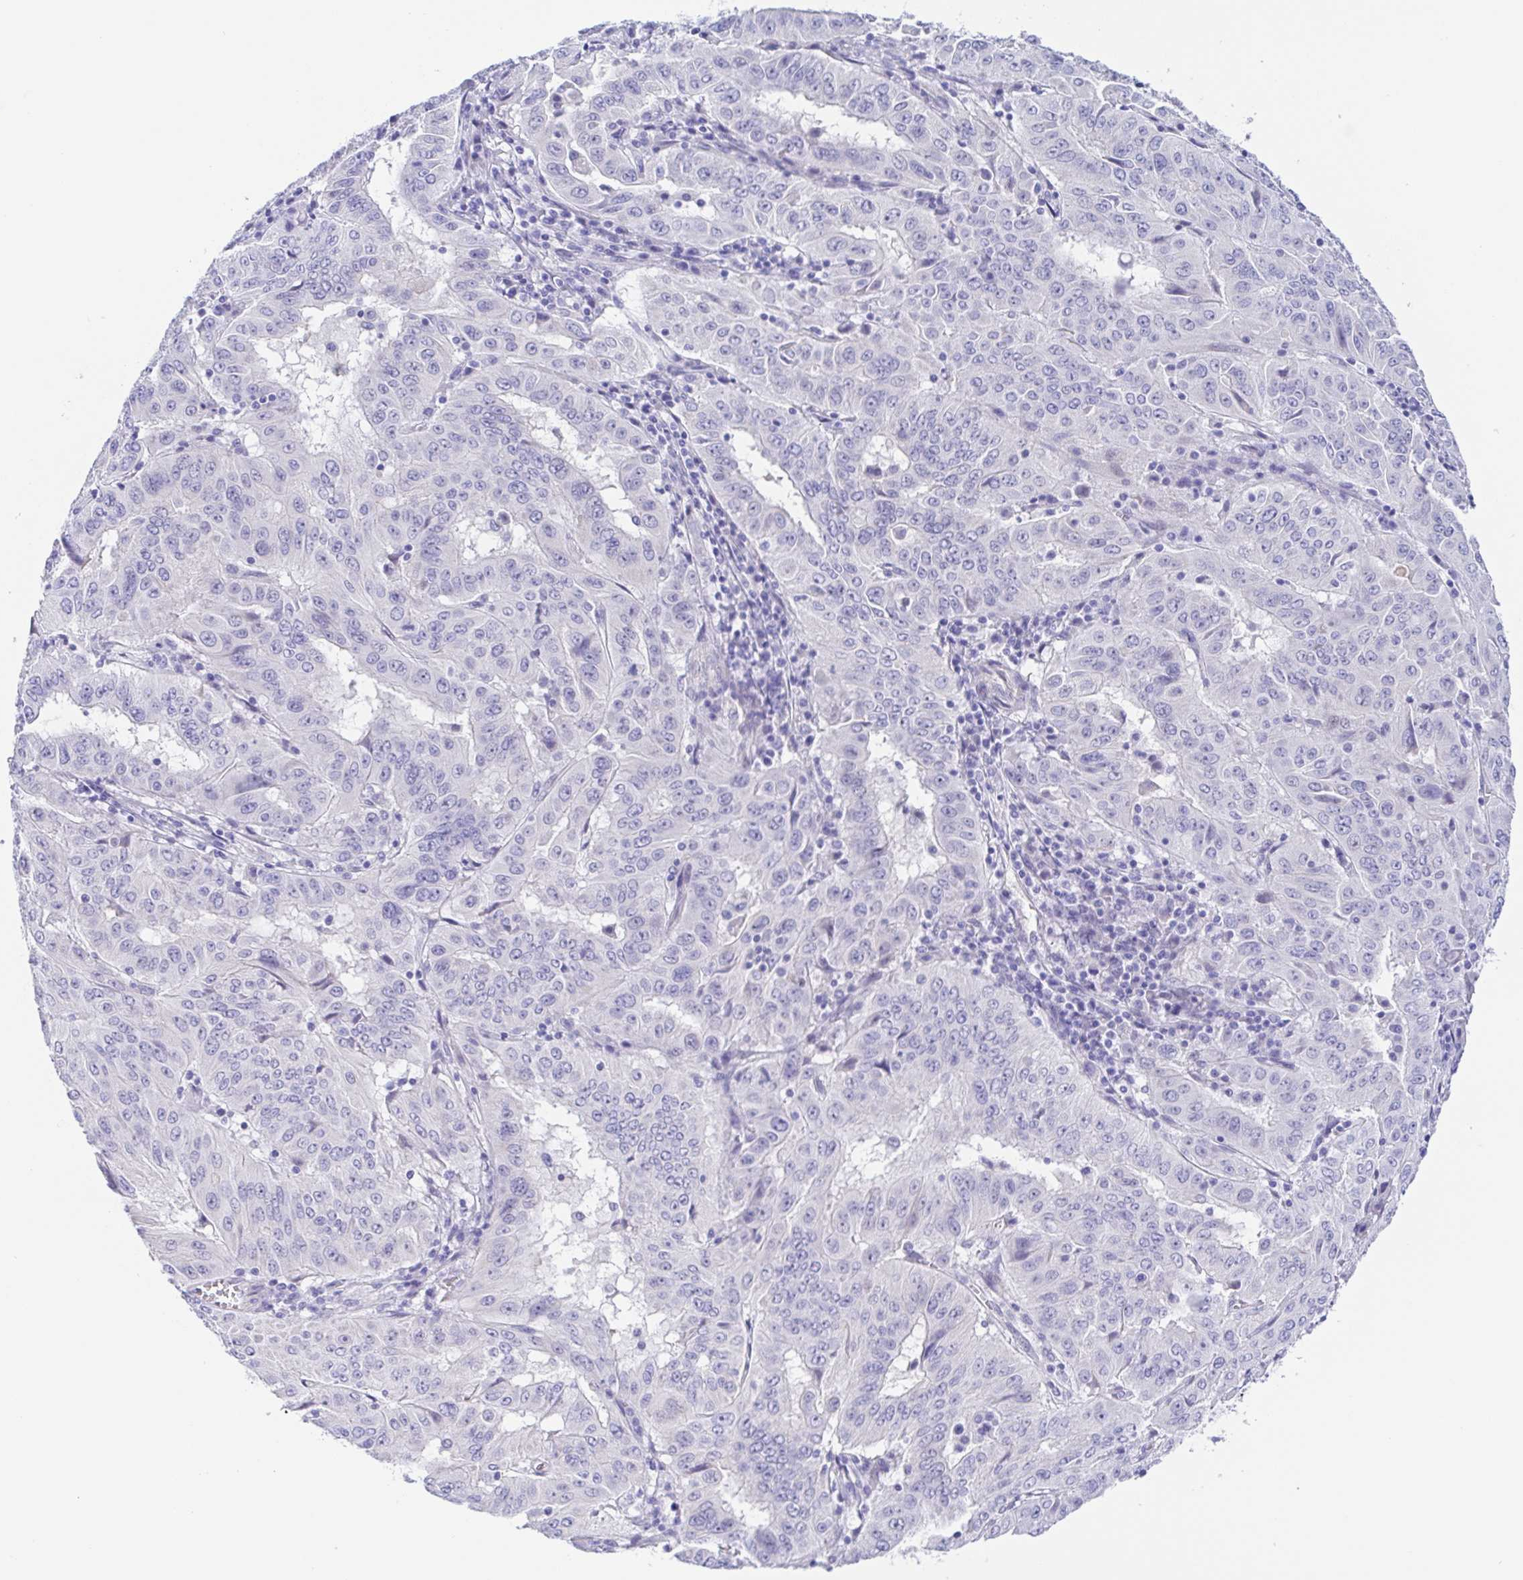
{"staining": {"intensity": "negative", "quantity": "none", "location": "none"}, "tissue": "pancreatic cancer", "cell_type": "Tumor cells", "image_type": "cancer", "snomed": [{"axis": "morphology", "description": "Adenocarcinoma, NOS"}, {"axis": "topography", "description": "Pancreas"}], "caption": "This is an immunohistochemistry (IHC) histopathology image of pancreatic adenocarcinoma. There is no staining in tumor cells.", "gene": "MUCL3", "patient": {"sex": "male", "age": 63}}